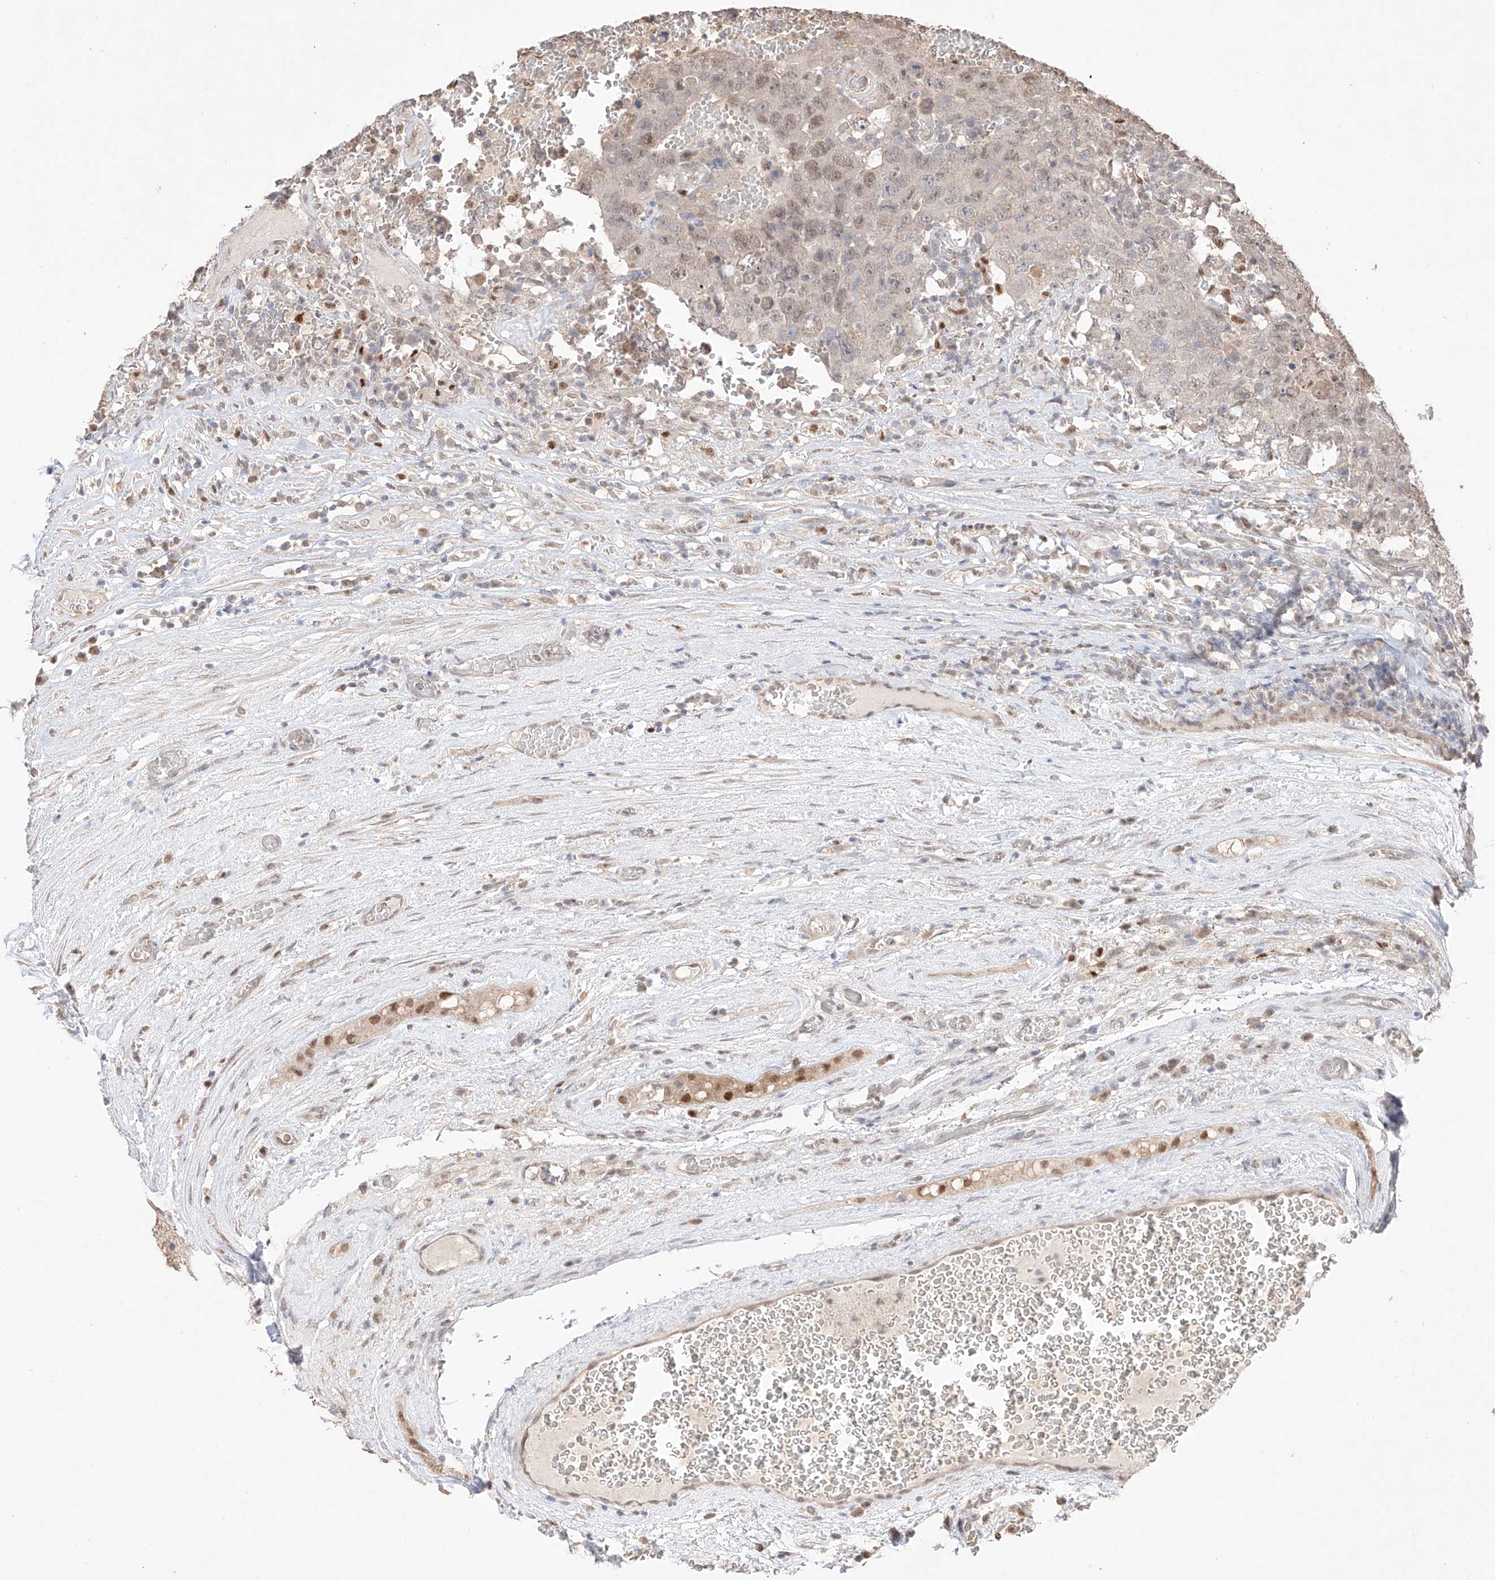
{"staining": {"intensity": "weak", "quantity": "25%-75%", "location": "nuclear"}, "tissue": "testis cancer", "cell_type": "Tumor cells", "image_type": "cancer", "snomed": [{"axis": "morphology", "description": "Carcinoma, Embryonal, NOS"}, {"axis": "topography", "description": "Testis"}], "caption": "Weak nuclear staining for a protein is present in about 25%-75% of tumor cells of testis cancer using IHC.", "gene": "APIP", "patient": {"sex": "male", "age": 26}}